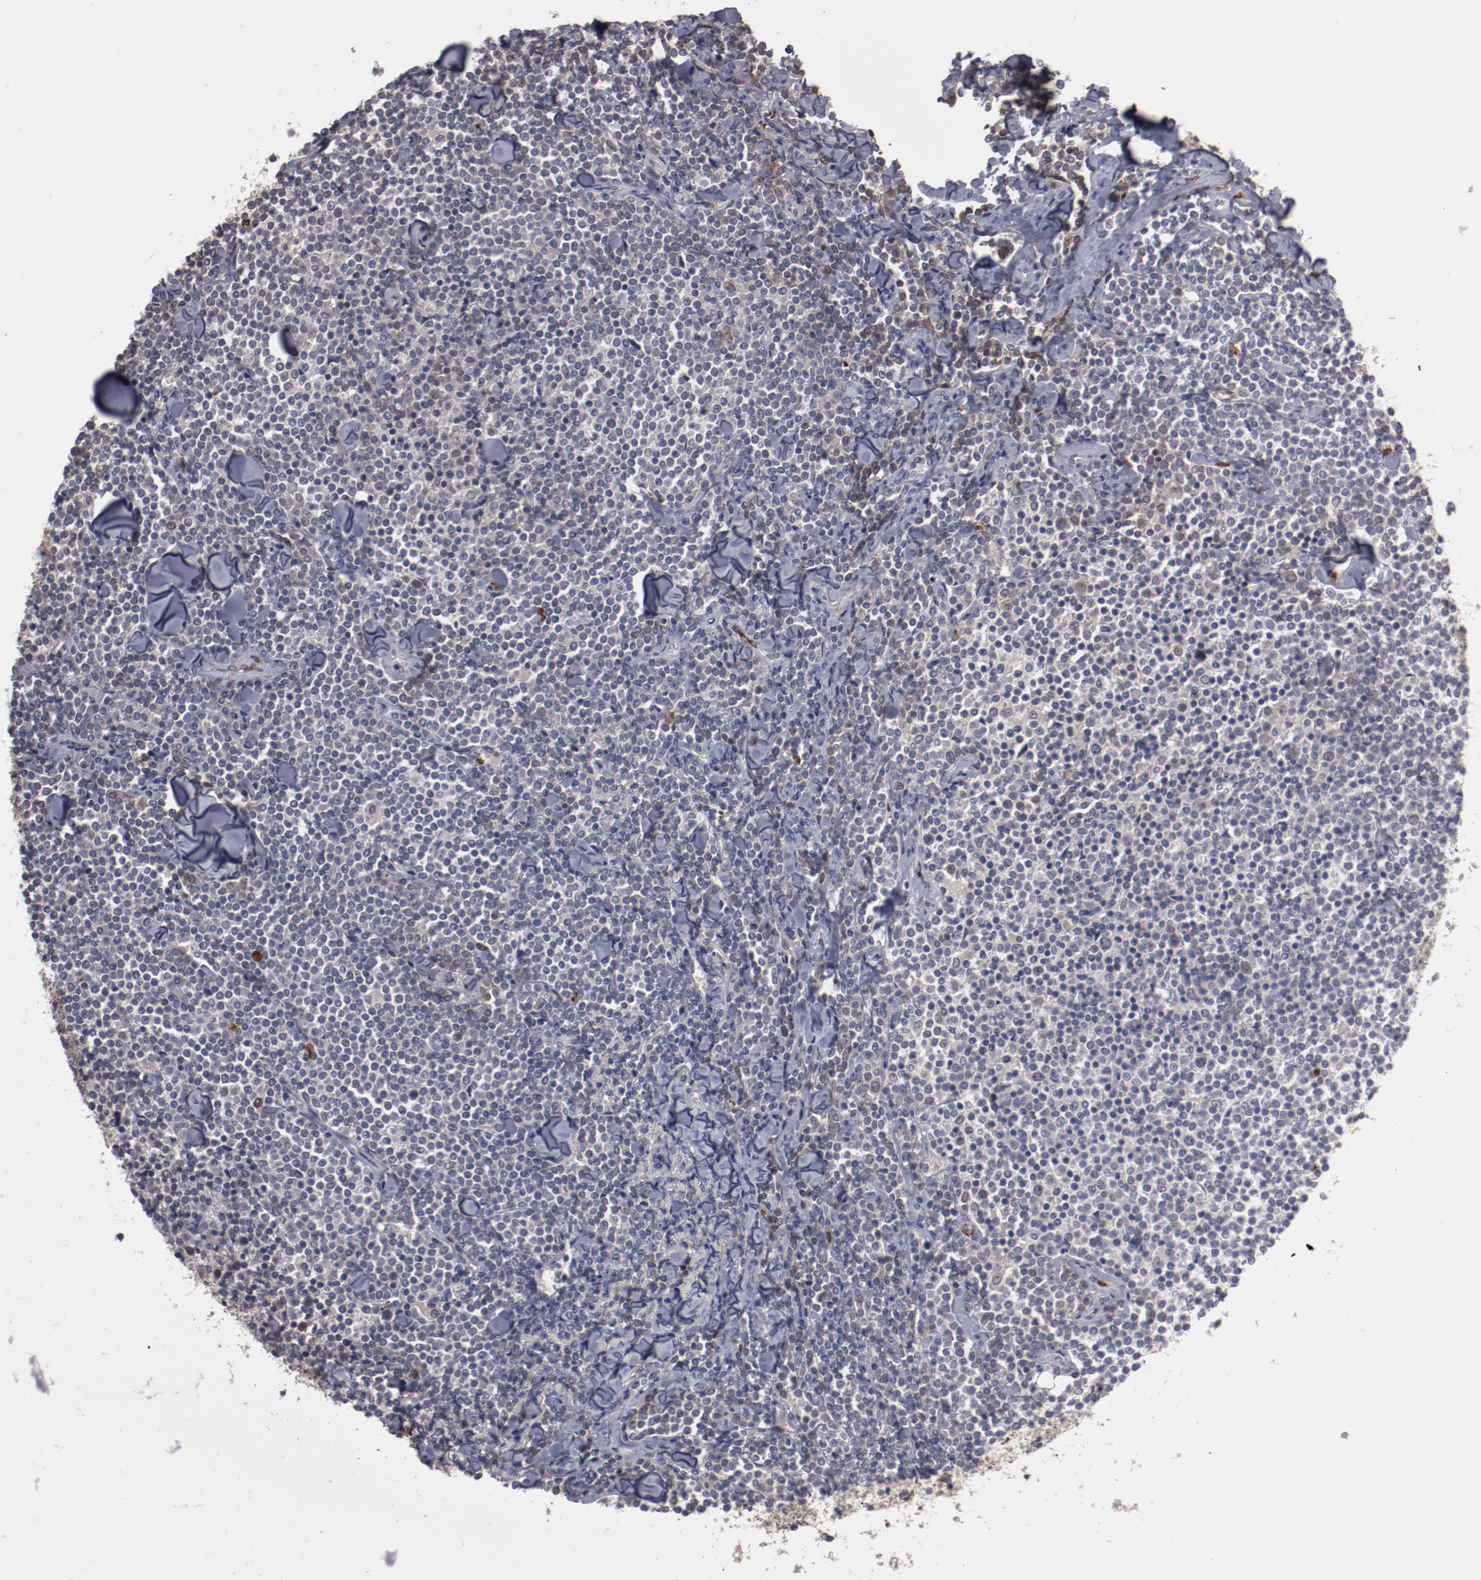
{"staining": {"intensity": "weak", "quantity": "<25%", "location": "cytoplasmic/membranous"}, "tissue": "lymphoma", "cell_type": "Tumor cells", "image_type": "cancer", "snomed": [{"axis": "morphology", "description": "Malignant lymphoma, non-Hodgkin's type, Low grade"}, {"axis": "topography", "description": "Soft tissue"}], "caption": "A micrograph of low-grade malignant lymphoma, non-Hodgkin's type stained for a protein shows no brown staining in tumor cells. (Brightfield microscopy of DAB (3,3'-diaminobenzidine) immunohistochemistry at high magnification).", "gene": "SERPINA7", "patient": {"sex": "male", "age": 92}}